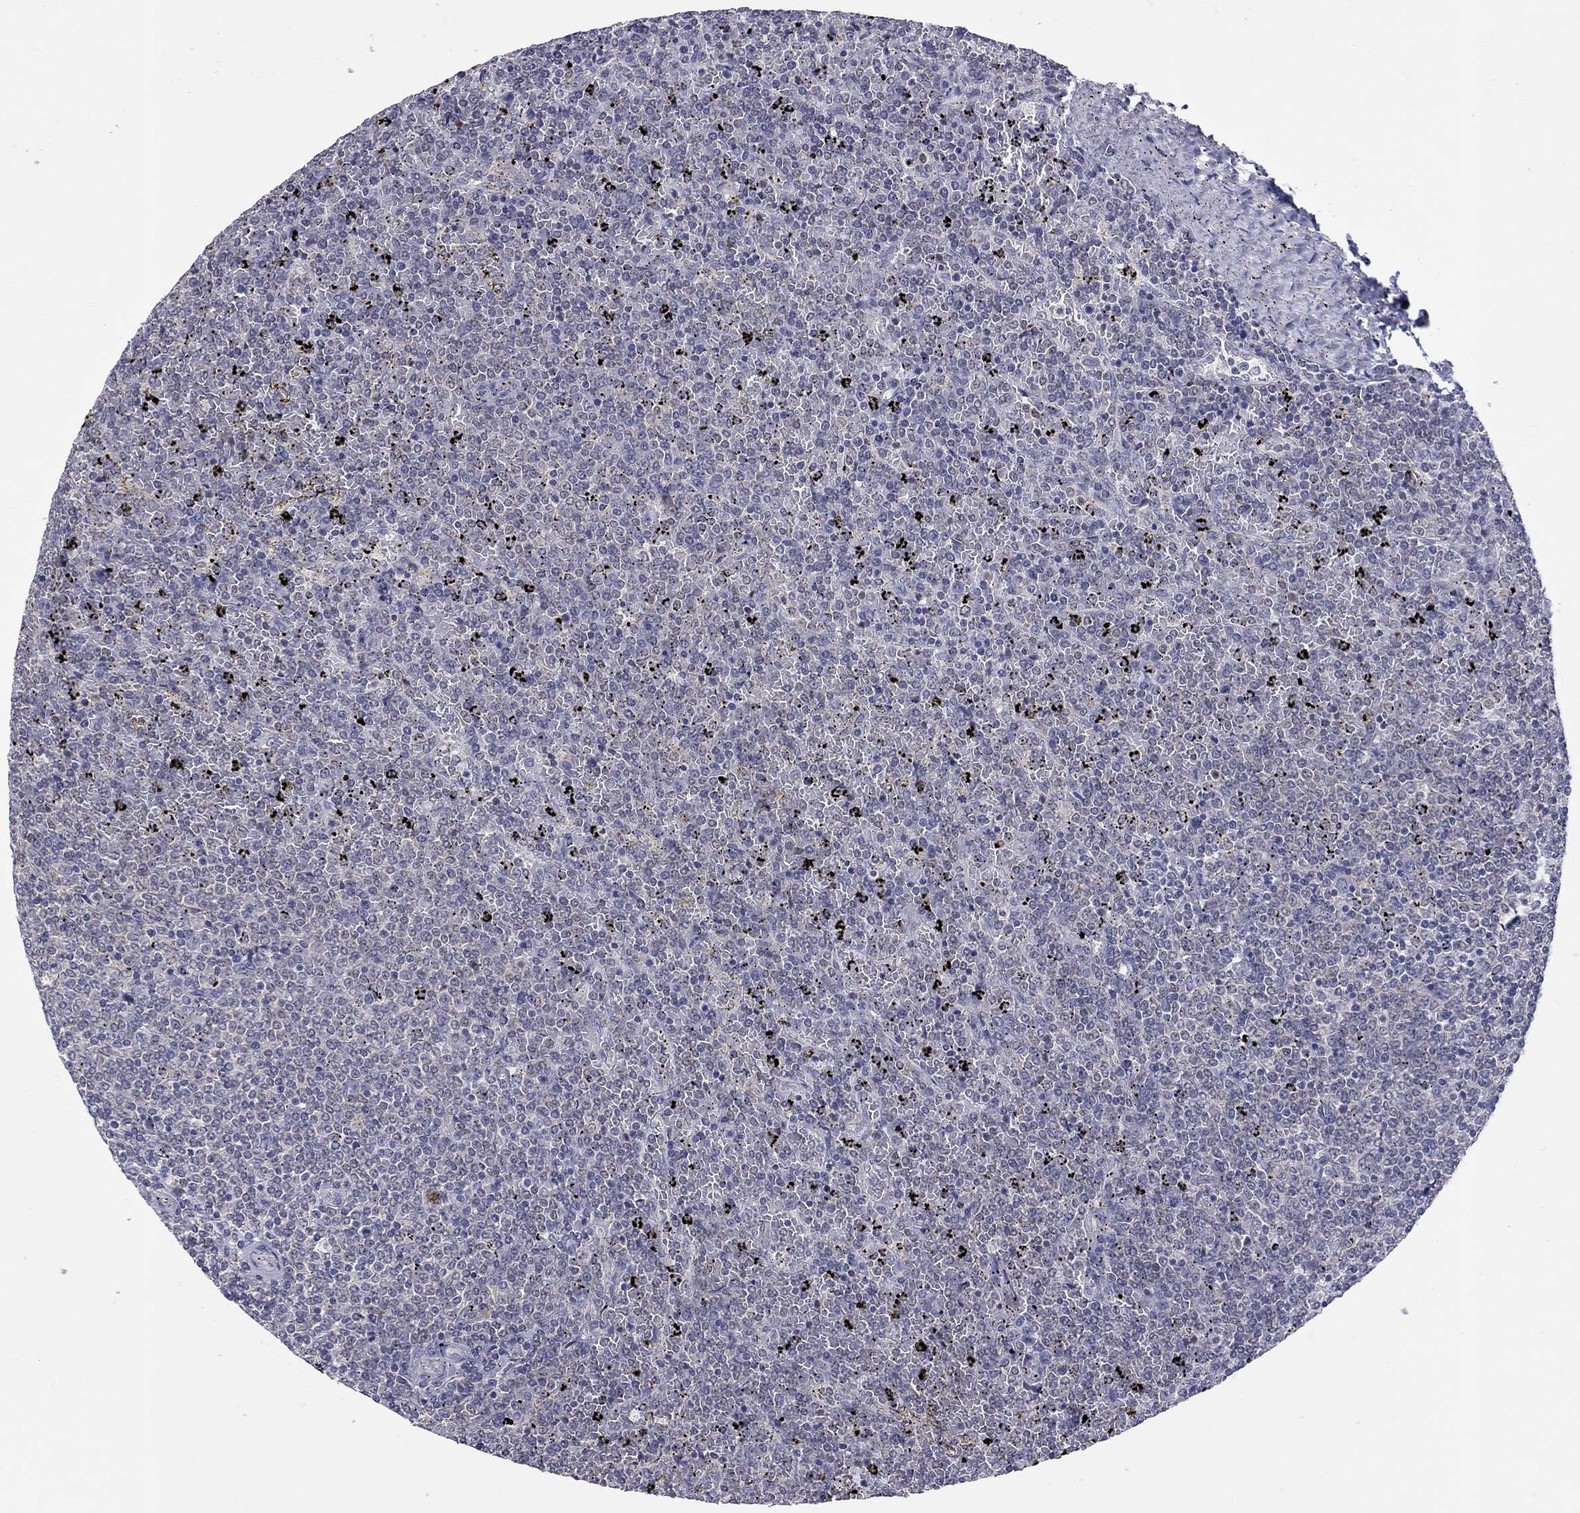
{"staining": {"intensity": "negative", "quantity": "none", "location": "none"}, "tissue": "lymphoma", "cell_type": "Tumor cells", "image_type": "cancer", "snomed": [{"axis": "morphology", "description": "Malignant lymphoma, non-Hodgkin's type, Low grade"}, {"axis": "topography", "description": "Spleen"}], "caption": "IHC micrograph of low-grade malignant lymphoma, non-Hodgkin's type stained for a protein (brown), which exhibits no expression in tumor cells.", "gene": "SHOC2", "patient": {"sex": "female", "age": 77}}